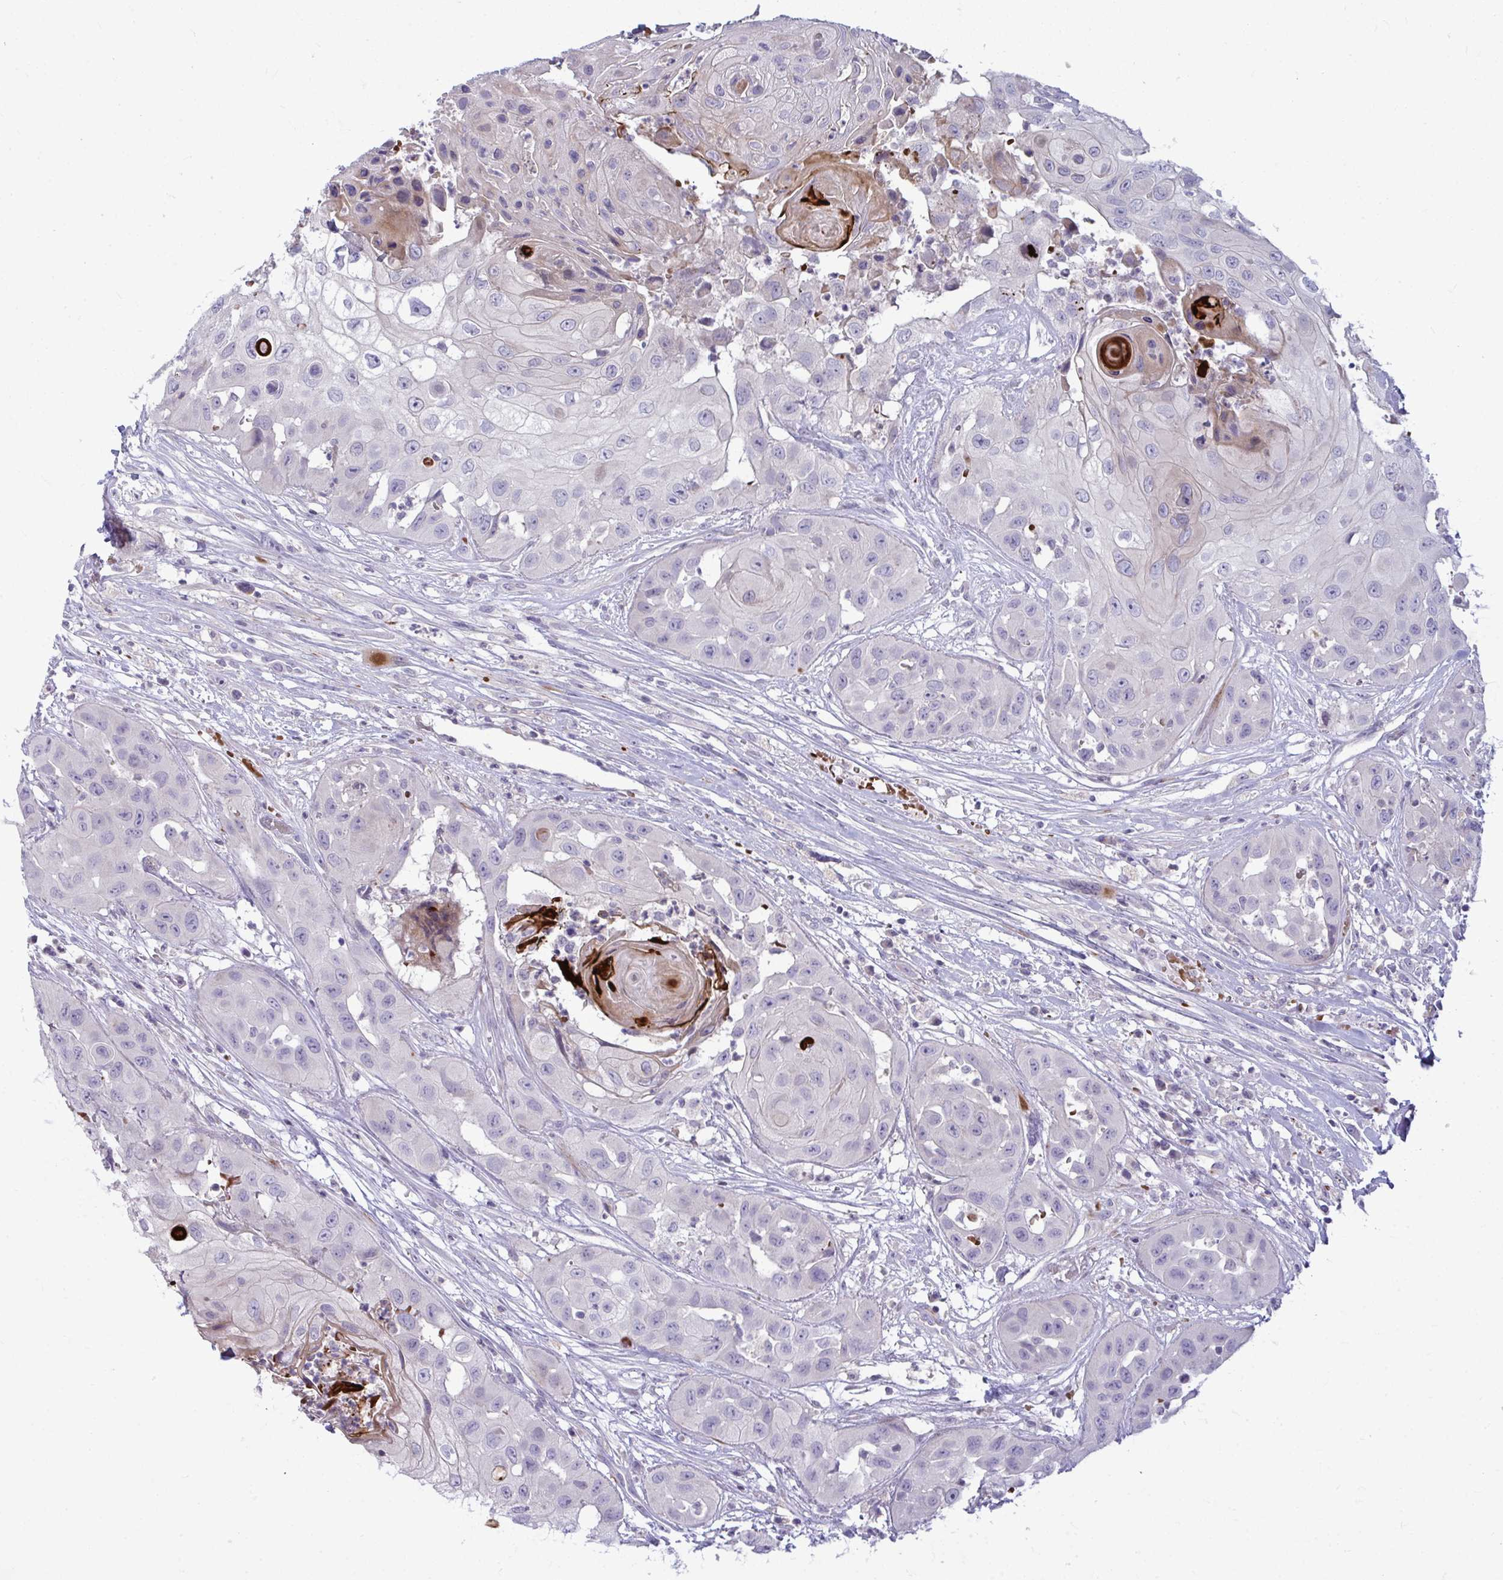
{"staining": {"intensity": "negative", "quantity": "none", "location": "none"}, "tissue": "head and neck cancer", "cell_type": "Tumor cells", "image_type": "cancer", "snomed": [{"axis": "morphology", "description": "Squamous cell carcinoma, NOS"}, {"axis": "topography", "description": "Head-Neck"}], "caption": "High power microscopy histopathology image of an immunohistochemistry photomicrograph of squamous cell carcinoma (head and neck), revealing no significant staining in tumor cells.", "gene": "SLC14A1", "patient": {"sex": "male", "age": 83}}